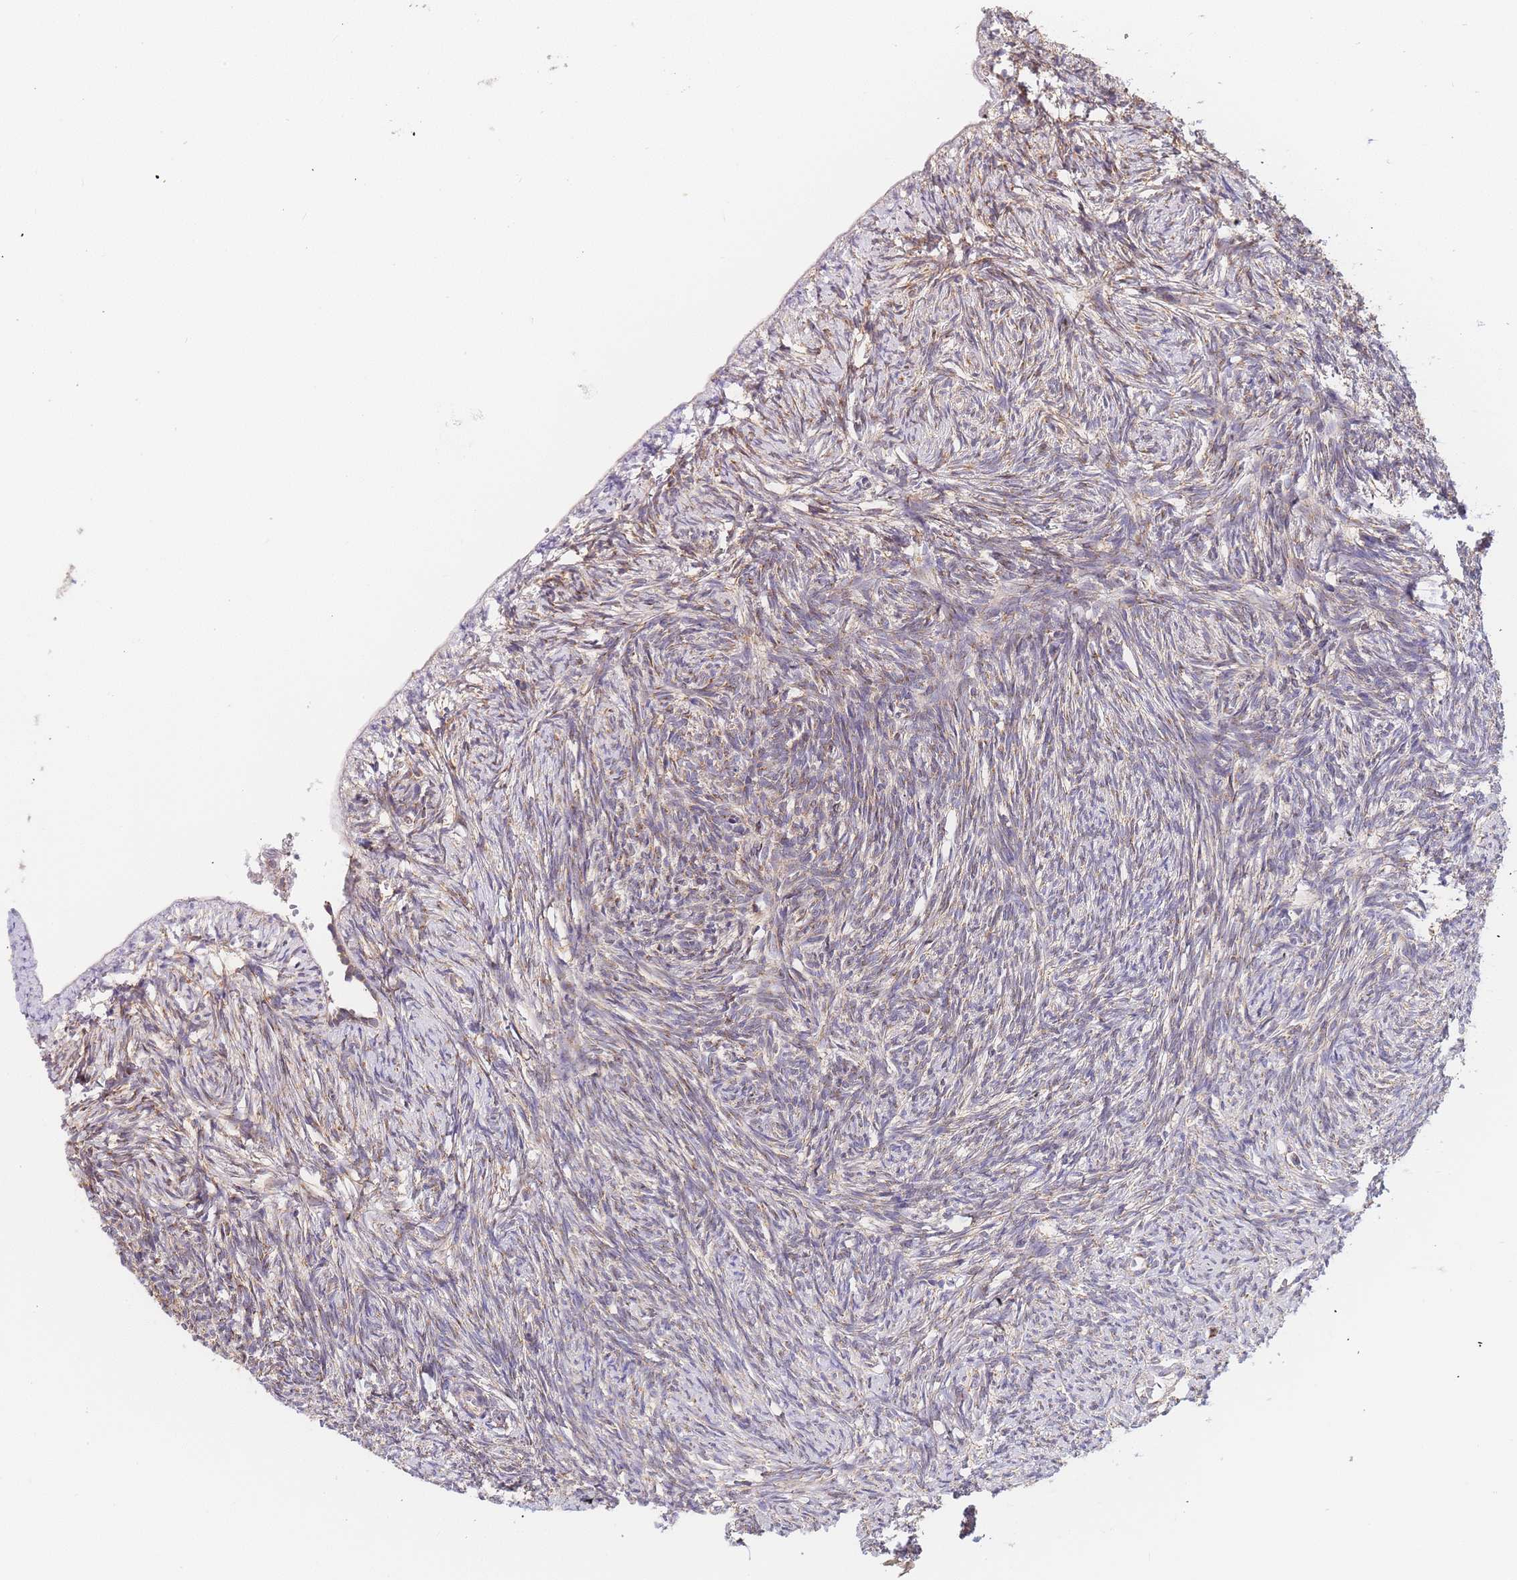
{"staining": {"intensity": "strong", "quantity": ">75%", "location": "cytoplasmic/membranous"}, "tissue": "ovary", "cell_type": "Follicle cells", "image_type": "normal", "snomed": [{"axis": "morphology", "description": "Normal tissue, NOS"}, {"axis": "topography", "description": "Ovary"}], "caption": "Protein analysis of unremarkable ovary reveals strong cytoplasmic/membranous expression in about >75% of follicle cells.", "gene": "ADCY9", "patient": {"sex": "female", "age": 51}}